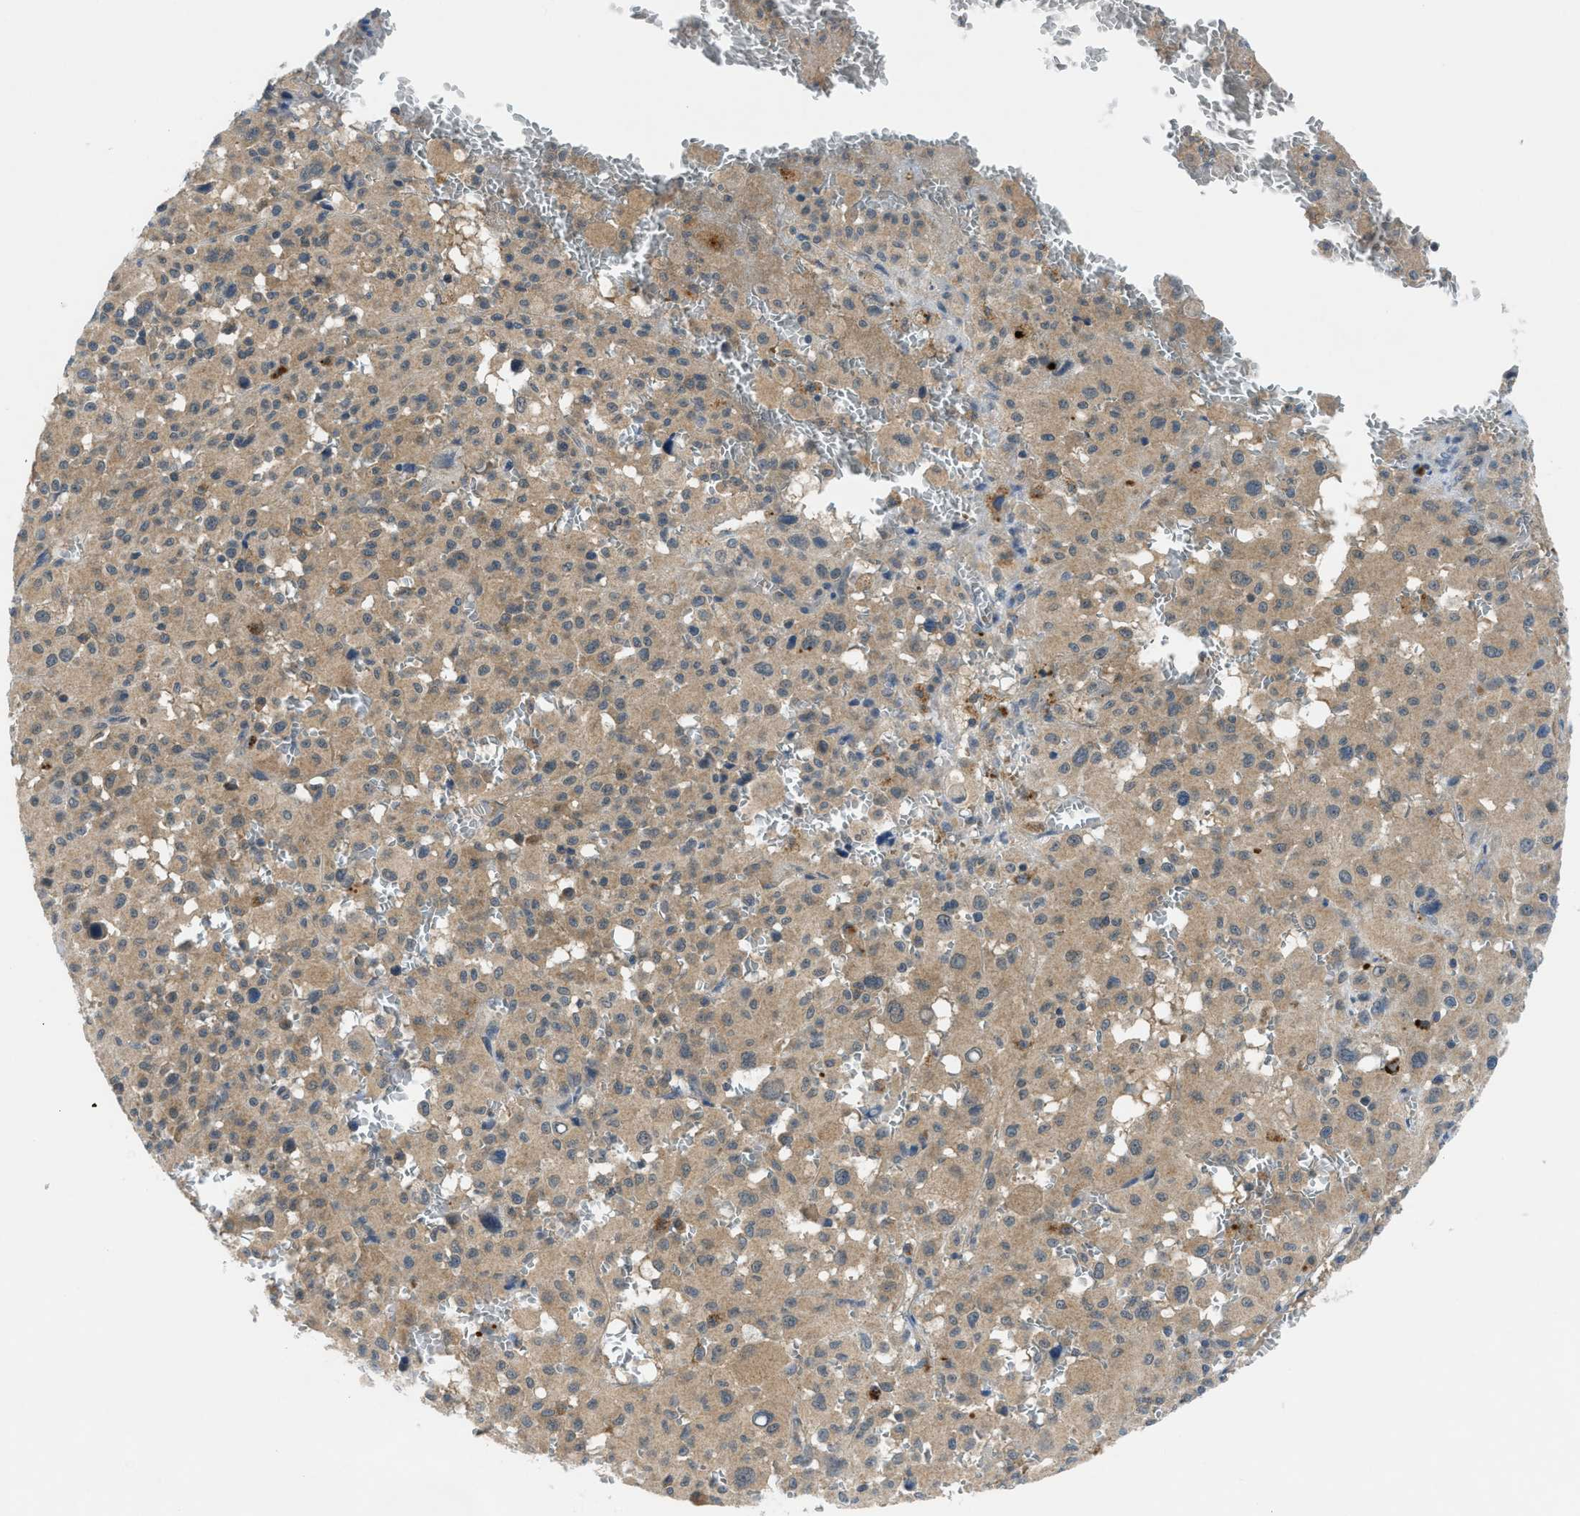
{"staining": {"intensity": "moderate", "quantity": ">75%", "location": "cytoplasmic/membranous"}, "tissue": "melanoma", "cell_type": "Tumor cells", "image_type": "cancer", "snomed": [{"axis": "morphology", "description": "Malignant melanoma, Metastatic site"}, {"axis": "topography", "description": "Skin"}], "caption": "Protein expression analysis of human malignant melanoma (metastatic site) reveals moderate cytoplasmic/membranous staining in approximately >75% of tumor cells.", "gene": "PDE7A", "patient": {"sex": "female", "age": 74}}